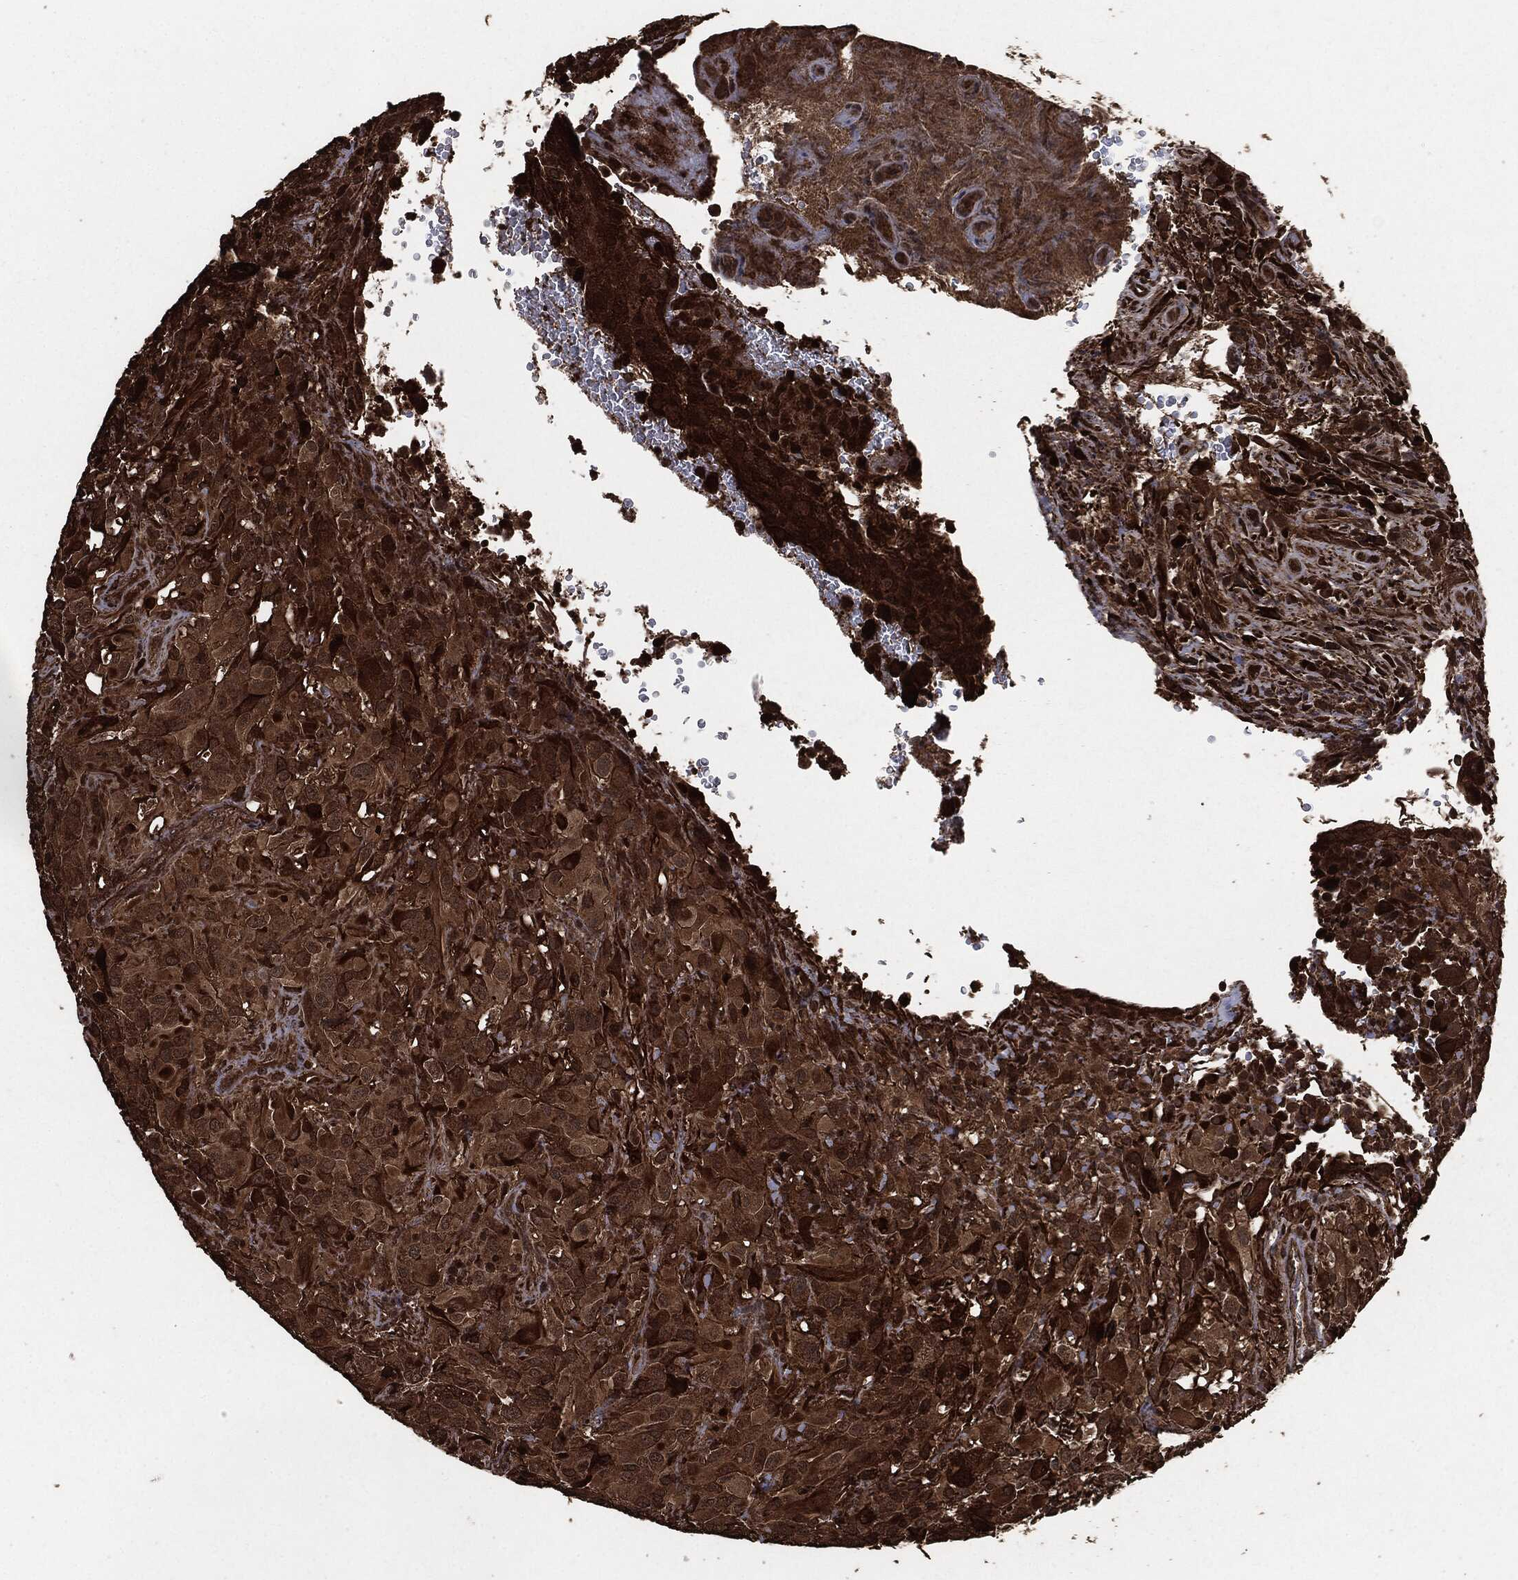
{"staining": {"intensity": "strong", "quantity": "25%-75%", "location": "cytoplasmic/membranous"}, "tissue": "glioma", "cell_type": "Tumor cells", "image_type": "cancer", "snomed": [{"axis": "morphology", "description": "Glioma, malignant, High grade"}, {"axis": "topography", "description": "Cerebral cortex"}], "caption": "Brown immunohistochemical staining in human malignant glioma (high-grade) exhibits strong cytoplasmic/membranous staining in approximately 25%-75% of tumor cells.", "gene": "EGFR", "patient": {"sex": "male", "age": 35}}